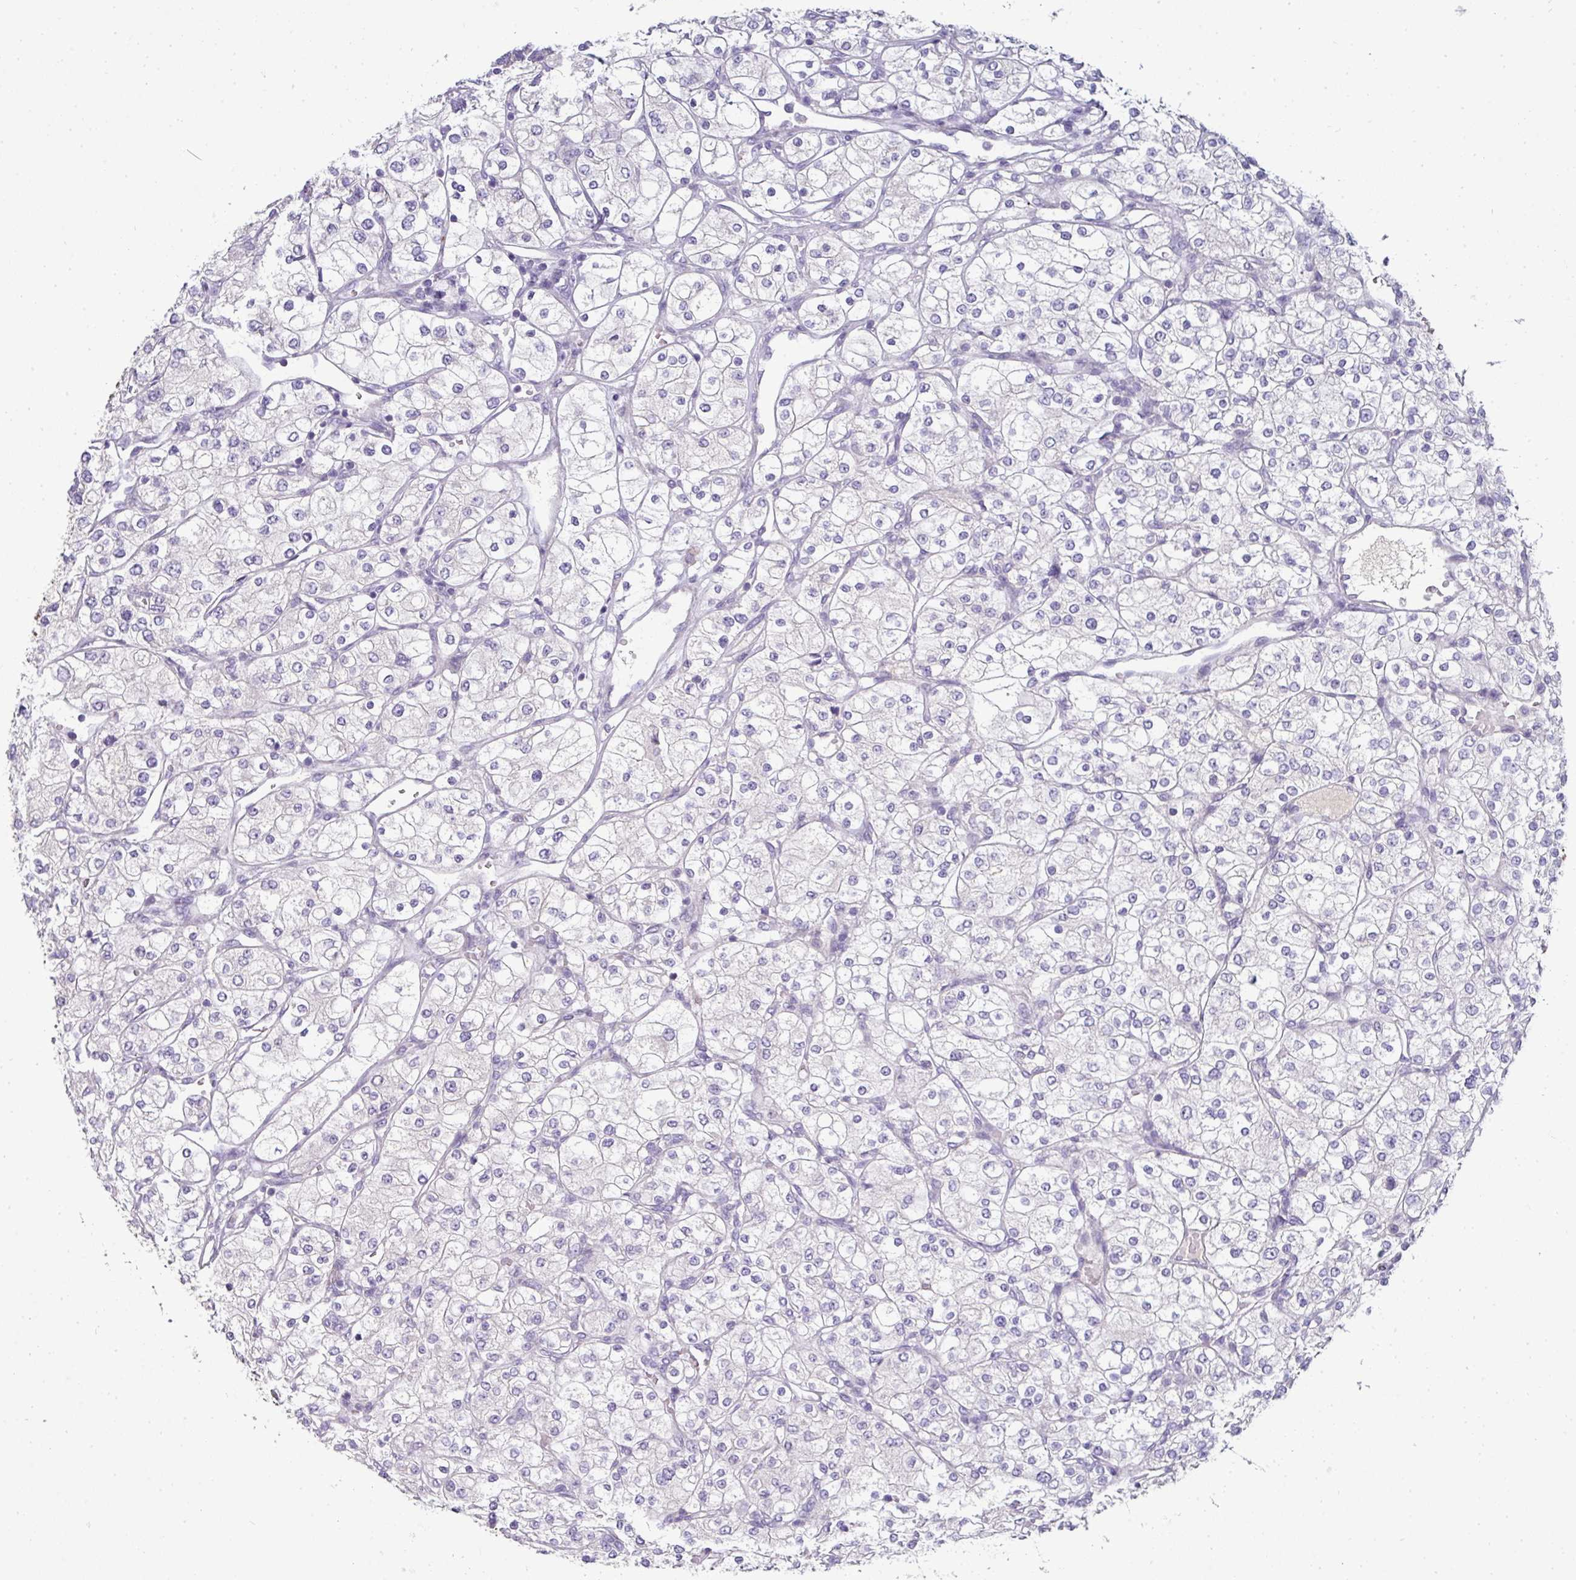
{"staining": {"intensity": "negative", "quantity": "none", "location": "none"}, "tissue": "renal cancer", "cell_type": "Tumor cells", "image_type": "cancer", "snomed": [{"axis": "morphology", "description": "Adenocarcinoma, NOS"}, {"axis": "topography", "description": "Kidney"}], "caption": "Immunohistochemical staining of human adenocarcinoma (renal) exhibits no significant expression in tumor cells.", "gene": "ASXL3", "patient": {"sex": "male", "age": 80}}